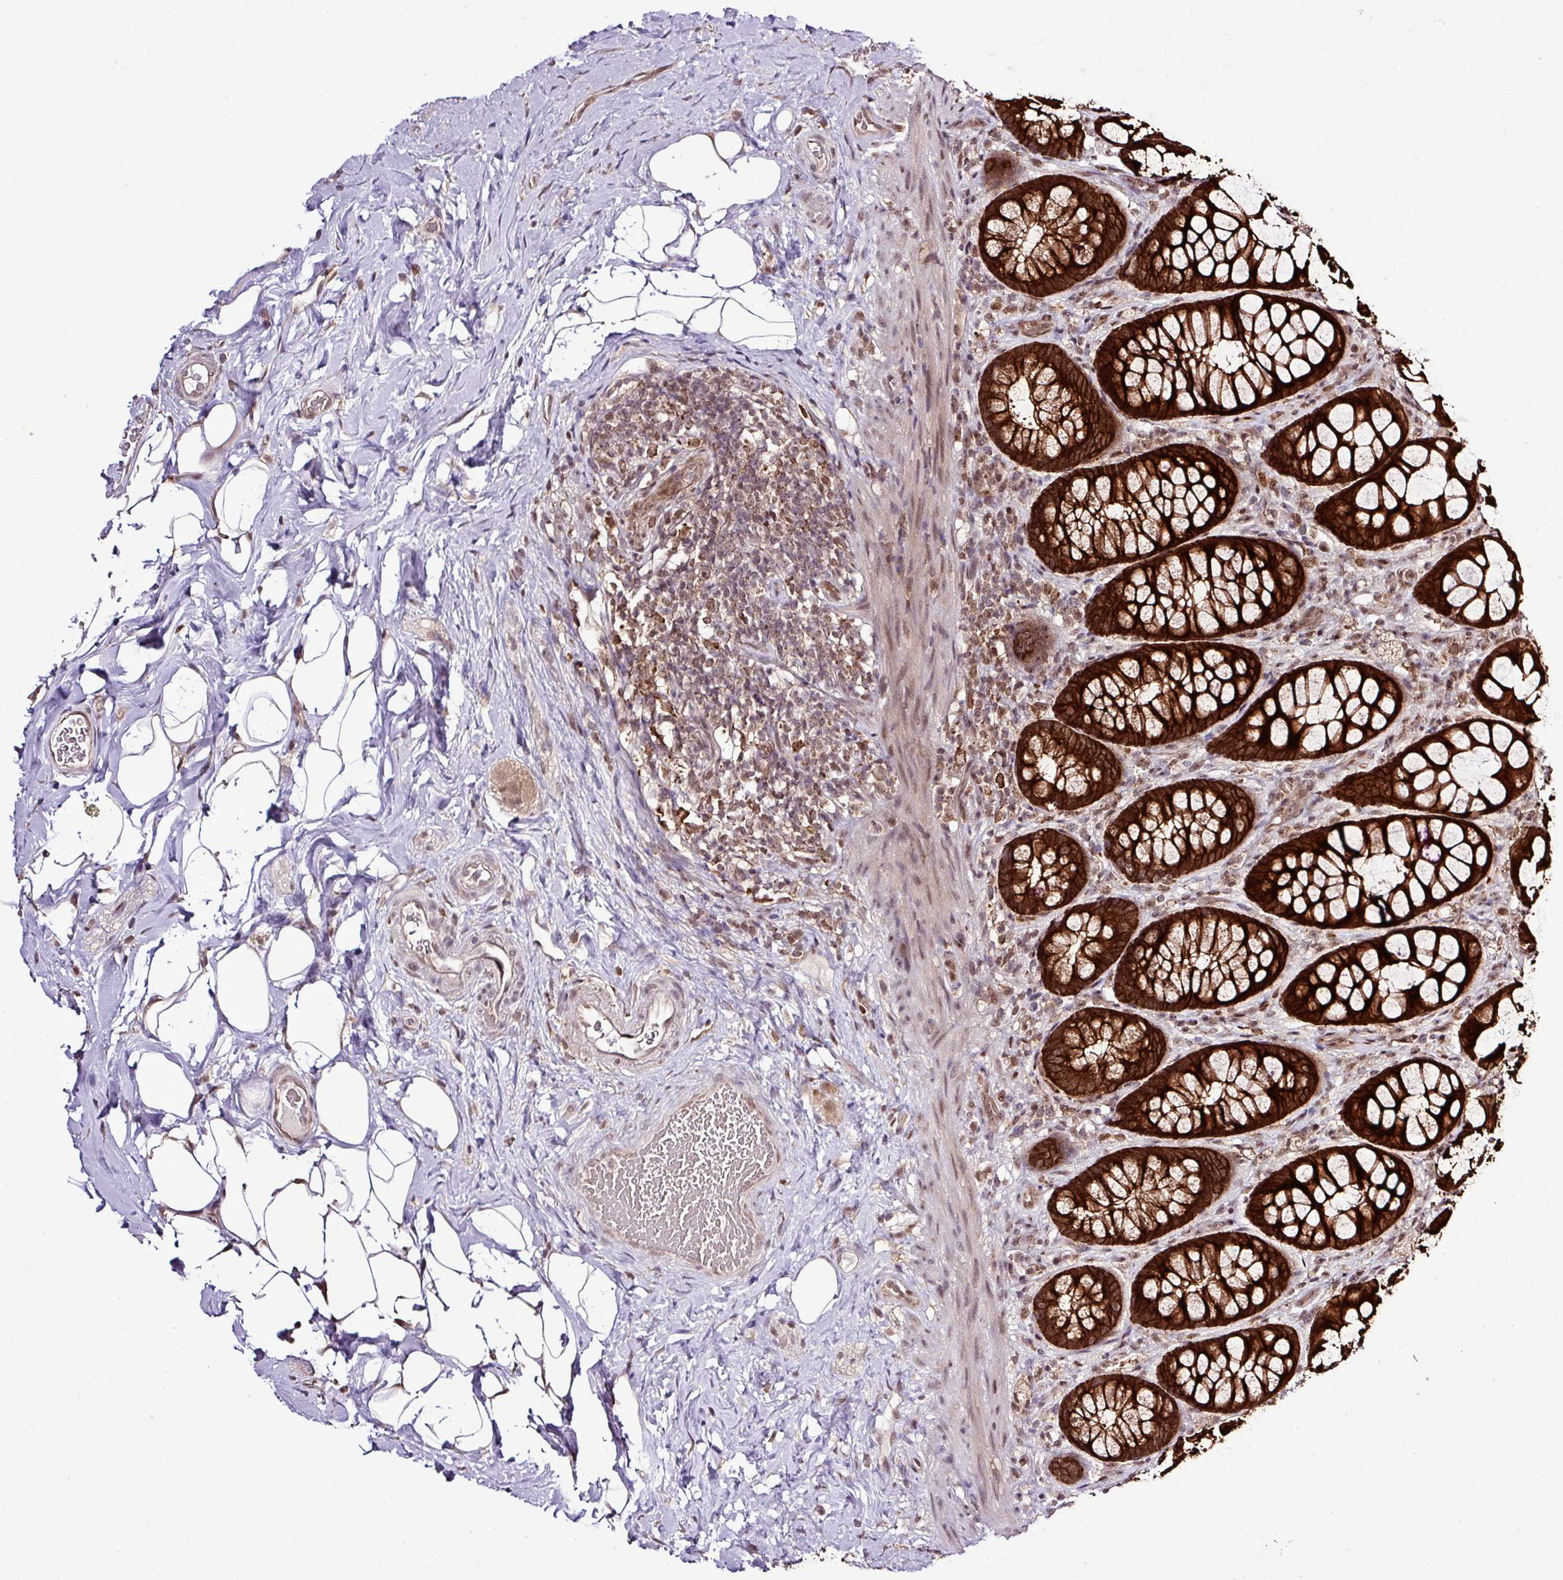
{"staining": {"intensity": "strong", "quantity": ">75%", "location": "cytoplasmic/membranous,nuclear"}, "tissue": "rectum", "cell_type": "Glandular cells", "image_type": "normal", "snomed": [{"axis": "morphology", "description": "Normal tissue, NOS"}, {"axis": "topography", "description": "Rectum"}], "caption": "A photomicrograph showing strong cytoplasmic/membranous,nuclear positivity in about >75% of glandular cells in benign rectum, as visualized by brown immunohistochemical staining.", "gene": "SMCO4", "patient": {"sex": "female", "age": 67}}